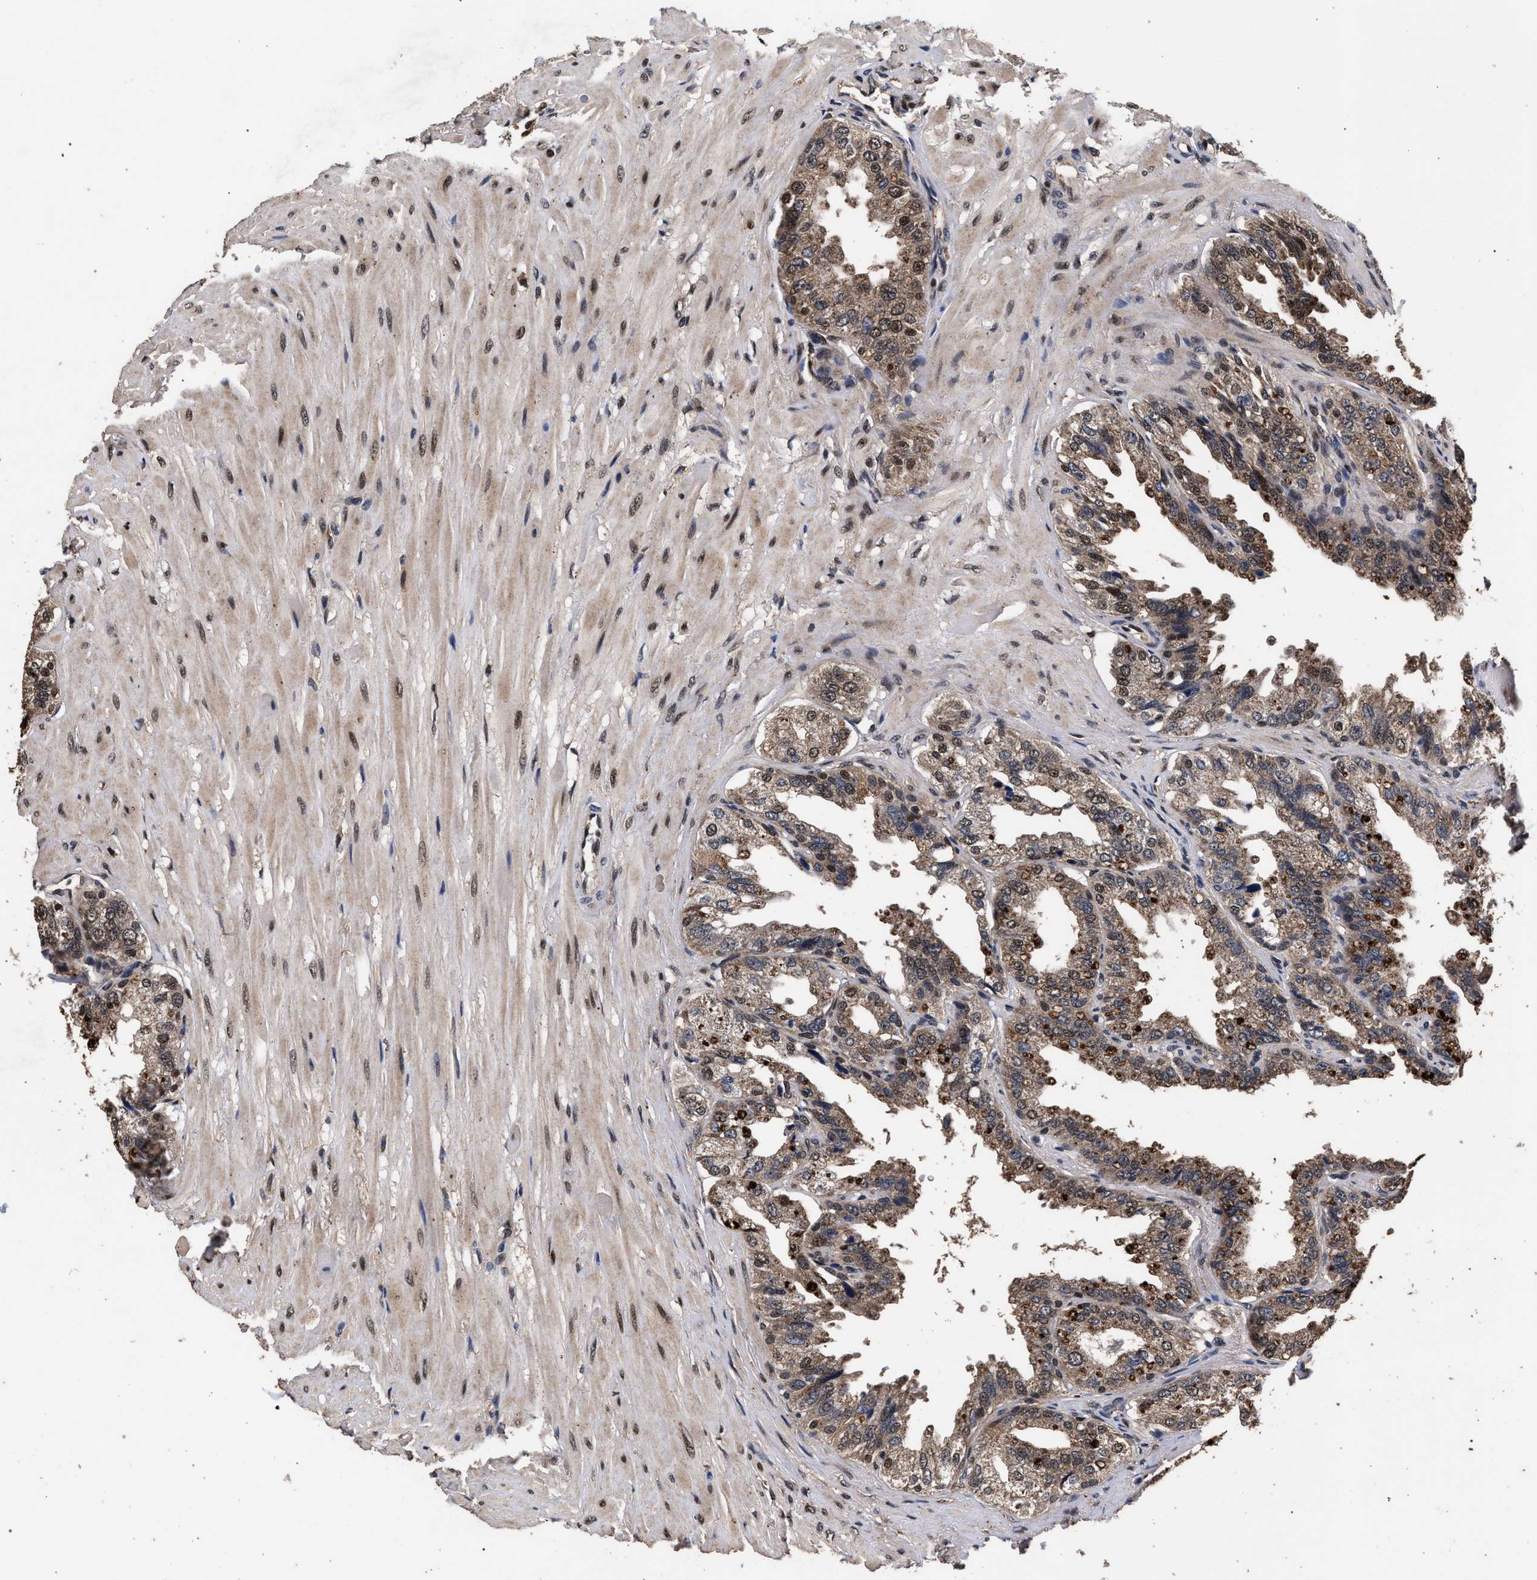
{"staining": {"intensity": "moderate", "quantity": ">75%", "location": "cytoplasmic/membranous,nuclear"}, "tissue": "seminal vesicle", "cell_type": "Glandular cells", "image_type": "normal", "snomed": [{"axis": "morphology", "description": "Normal tissue, NOS"}, {"axis": "topography", "description": "Seminal veicle"}], "caption": "About >75% of glandular cells in unremarkable seminal vesicle exhibit moderate cytoplasmic/membranous,nuclear protein positivity as visualized by brown immunohistochemical staining.", "gene": "ACOX1", "patient": {"sex": "male", "age": 68}}